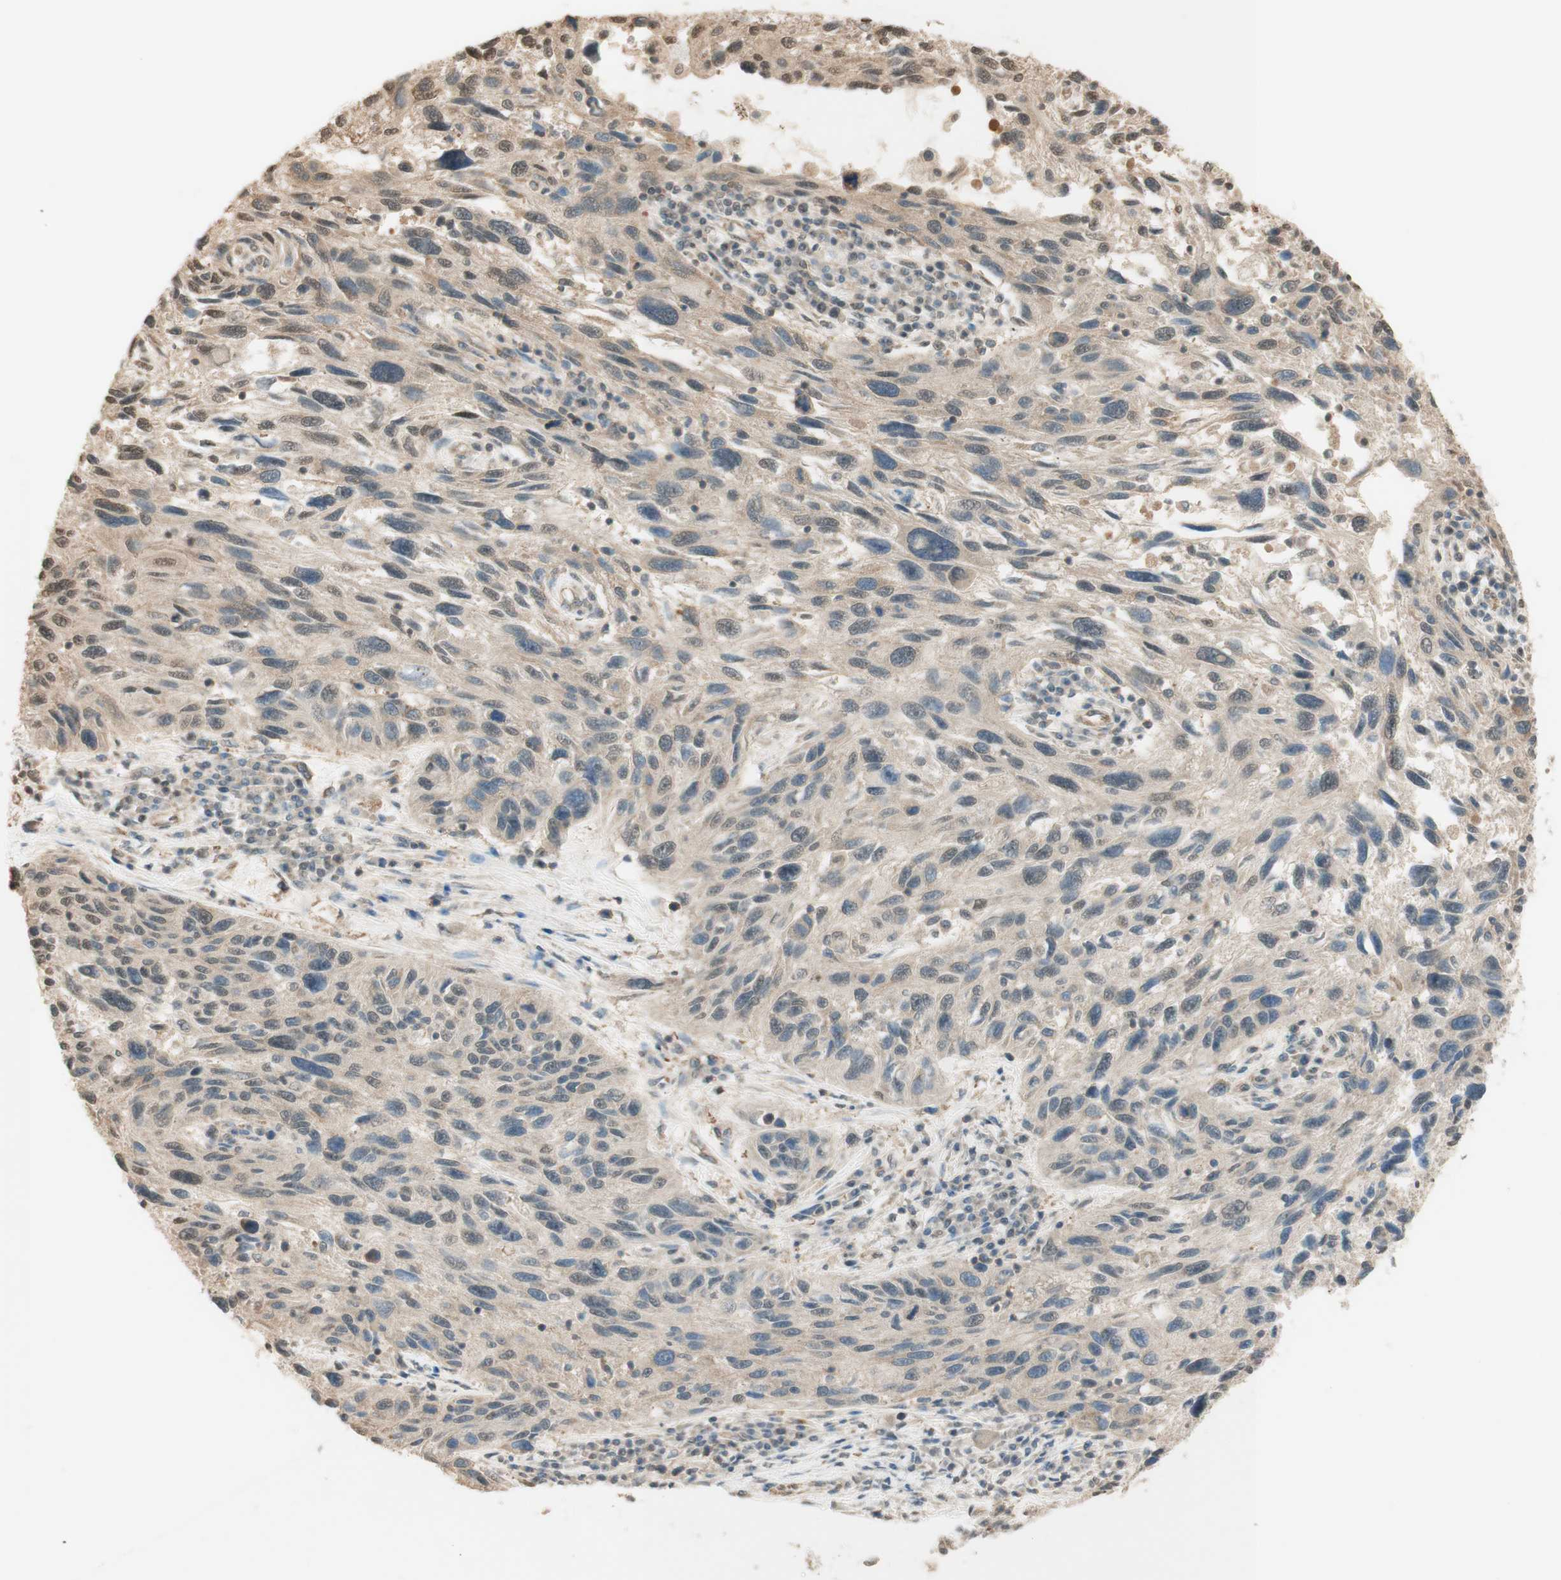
{"staining": {"intensity": "weak", "quantity": "<25%", "location": "cytoplasmic/membranous"}, "tissue": "melanoma", "cell_type": "Tumor cells", "image_type": "cancer", "snomed": [{"axis": "morphology", "description": "Malignant melanoma, NOS"}, {"axis": "topography", "description": "Skin"}], "caption": "Tumor cells show no significant protein positivity in melanoma.", "gene": "SPINT2", "patient": {"sex": "male", "age": 53}}